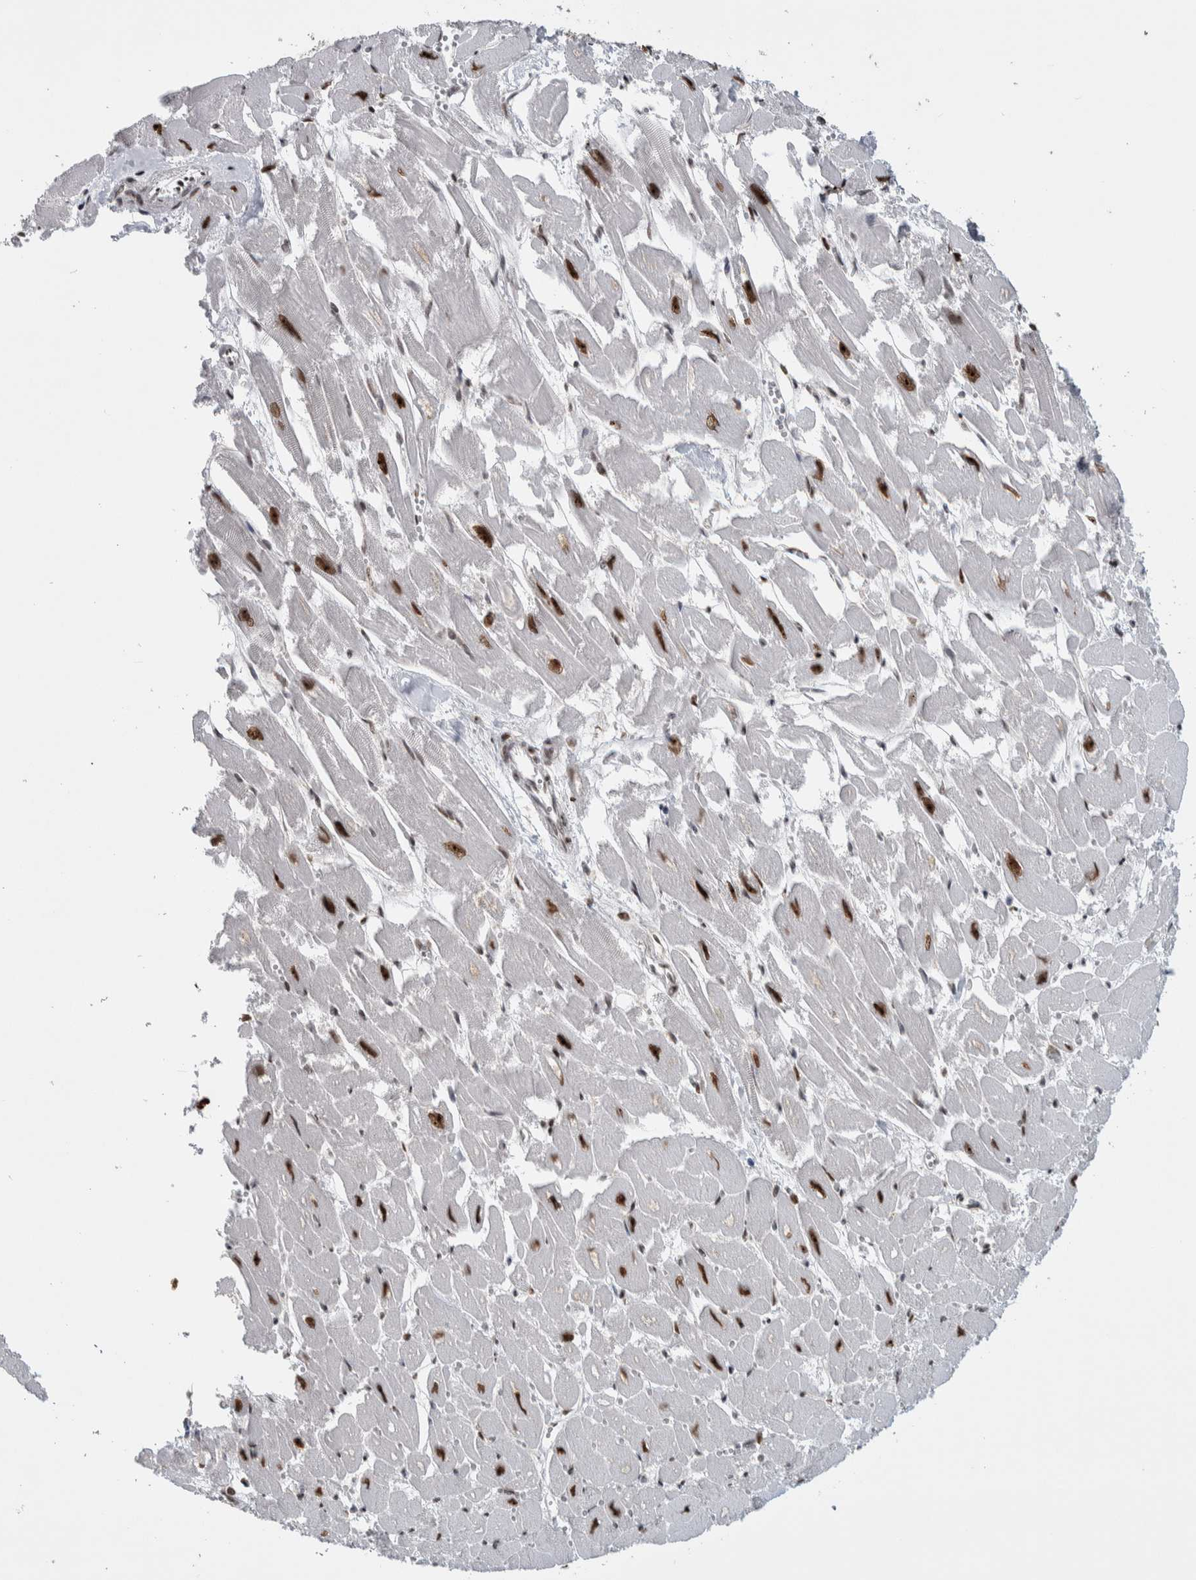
{"staining": {"intensity": "strong", "quantity": ">75%", "location": "nuclear"}, "tissue": "heart muscle", "cell_type": "Cardiomyocytes", "image_type": "normal", "snomed": [{"axis": "morphology", "description": "Normal tissue, NOS"}, {"axis": "topography", "description": "Heart"}], "caption": "Immunohistochemistry (IHC) image of normal human heart muscle stained for a protein (brown), which demonstrates high levels of strong nuclear staining in approximately >75% of cardiomyocytes.", "gene": "NCL", "patient": {"sex": "male", "age": 54}}